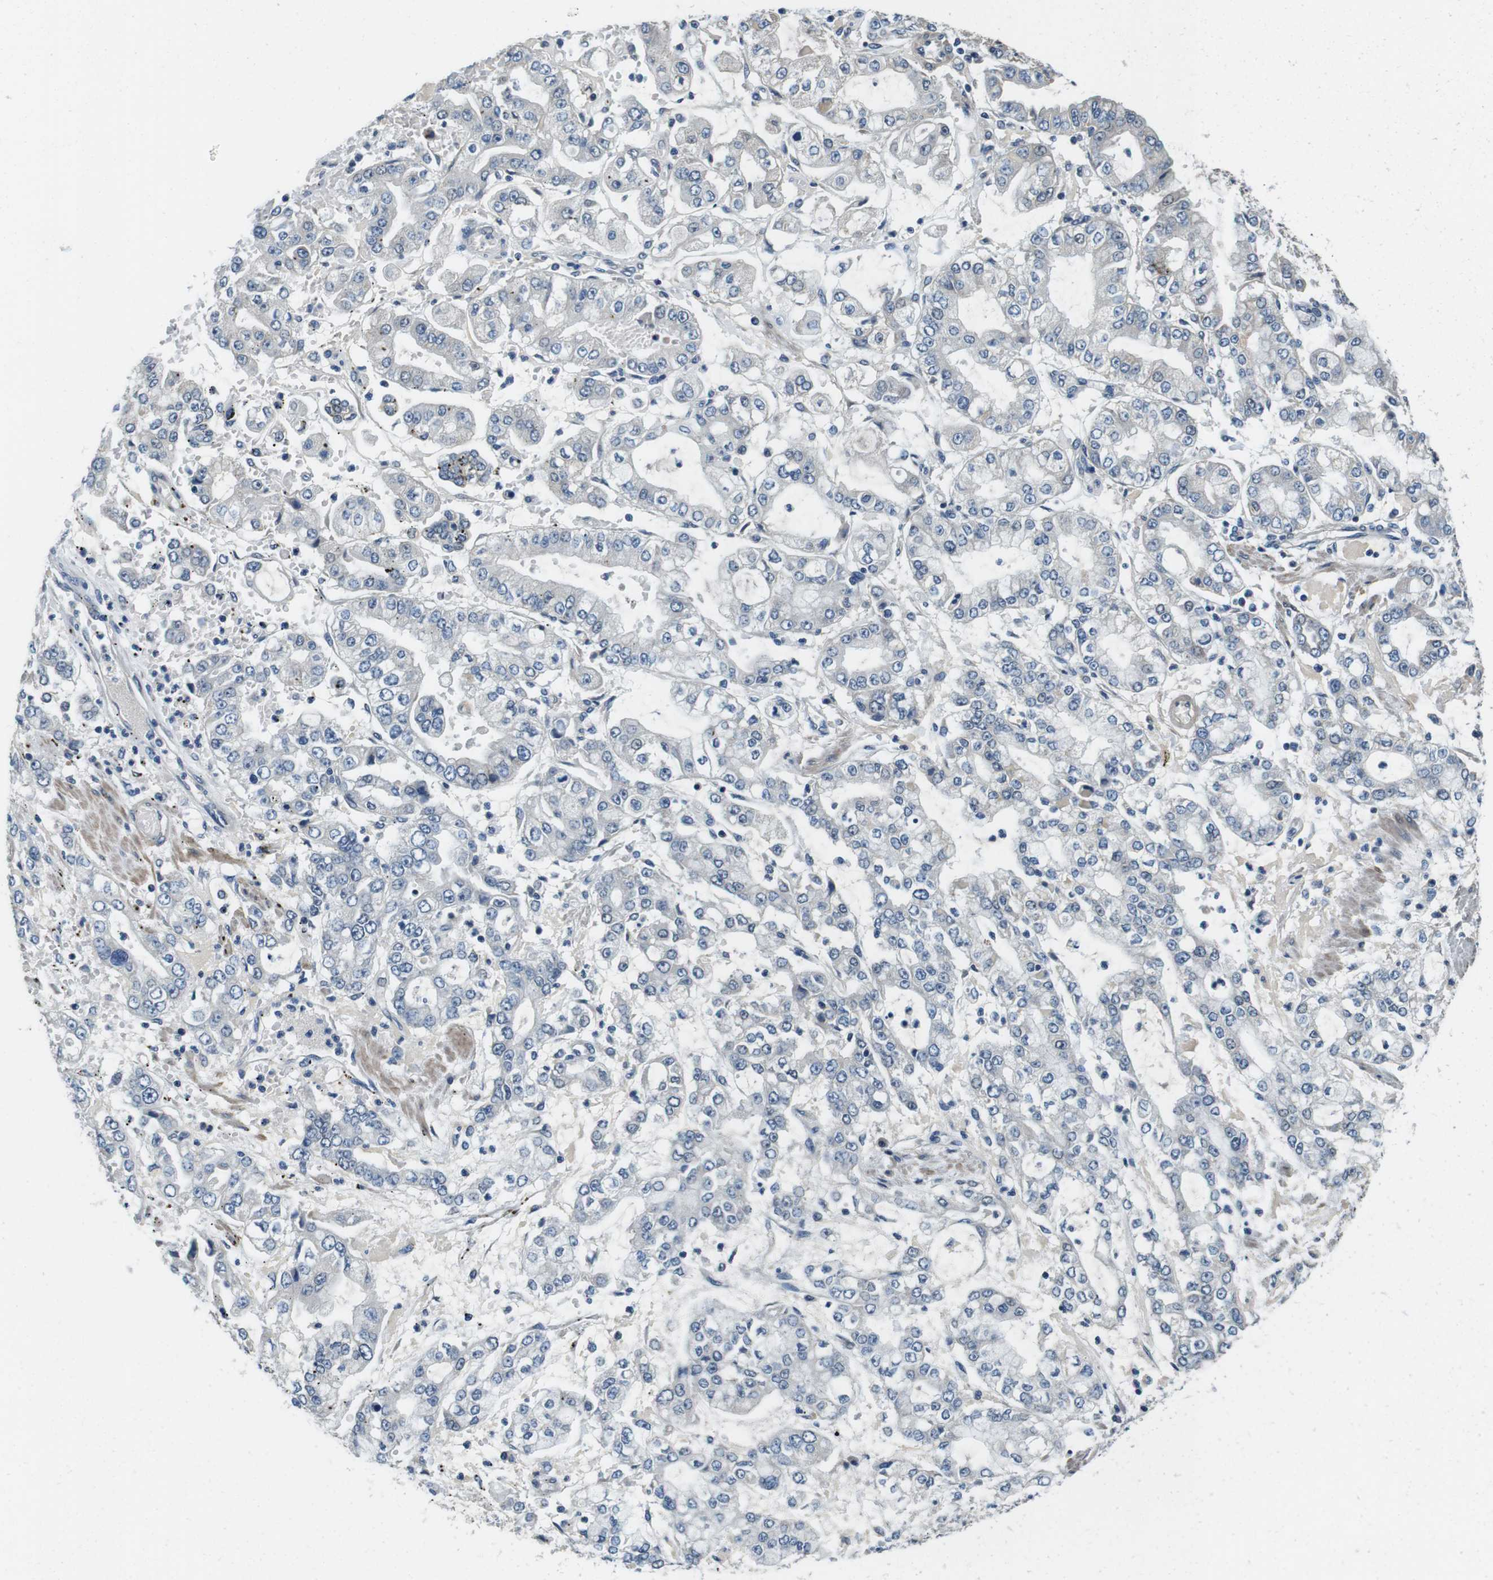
{"staining": {"intensity": "negative", "quantity": "none", "location": "none"}, "tissue": "stomach cancer", "cell_type": "Tumor cells", "image_type": "cancer", "snomed": [{"axis": "morphology", "description": "Adenocarcinoma, NOS"}, {"axis": "topography", "description": "Stomach"}], "caption": "The IHC image has no significant expression in tumor cells of stomach cancer (adenocarcinoma) tissue.", "gene": "DTNA", "patient": {"sex": "male", "age": 76}}